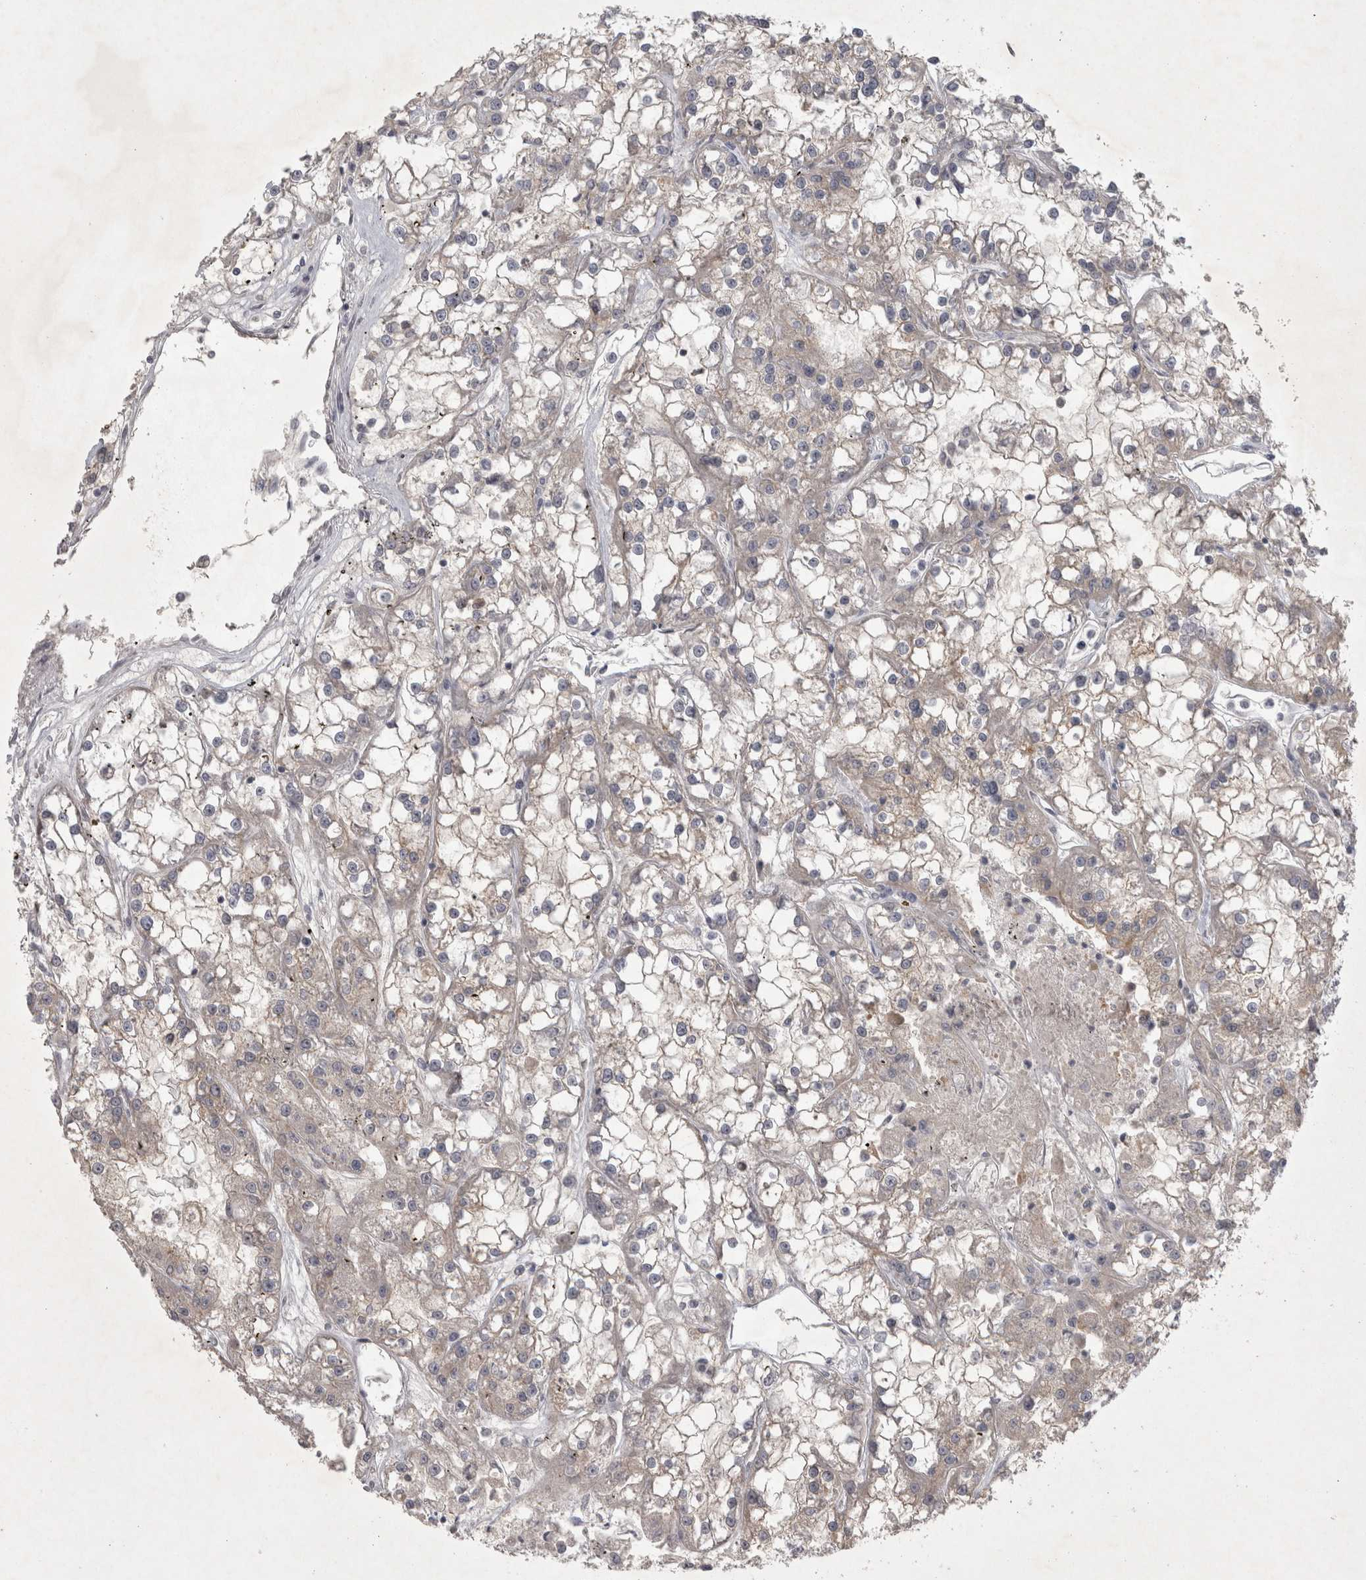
{"staining": {"intensity": "weak", "quantity": "<25%", "location": "cytoplasmic/membranous"}, "tissue": "renal cancer", "cell_type": "Tumor cells", "image_type": "cancer", "snomed": [{"axis": "morphology", "description": "Adenocarcinoma, NOS"}, {"axis": "topography", "description": "Kidney"}], "caption": "This is a micrograph of immunohistochemistry staining of renal cancer, which shows no positivity in tumor cells.", "gene": "ENPP7", "patient": {"sex": "female", "age": 52}}